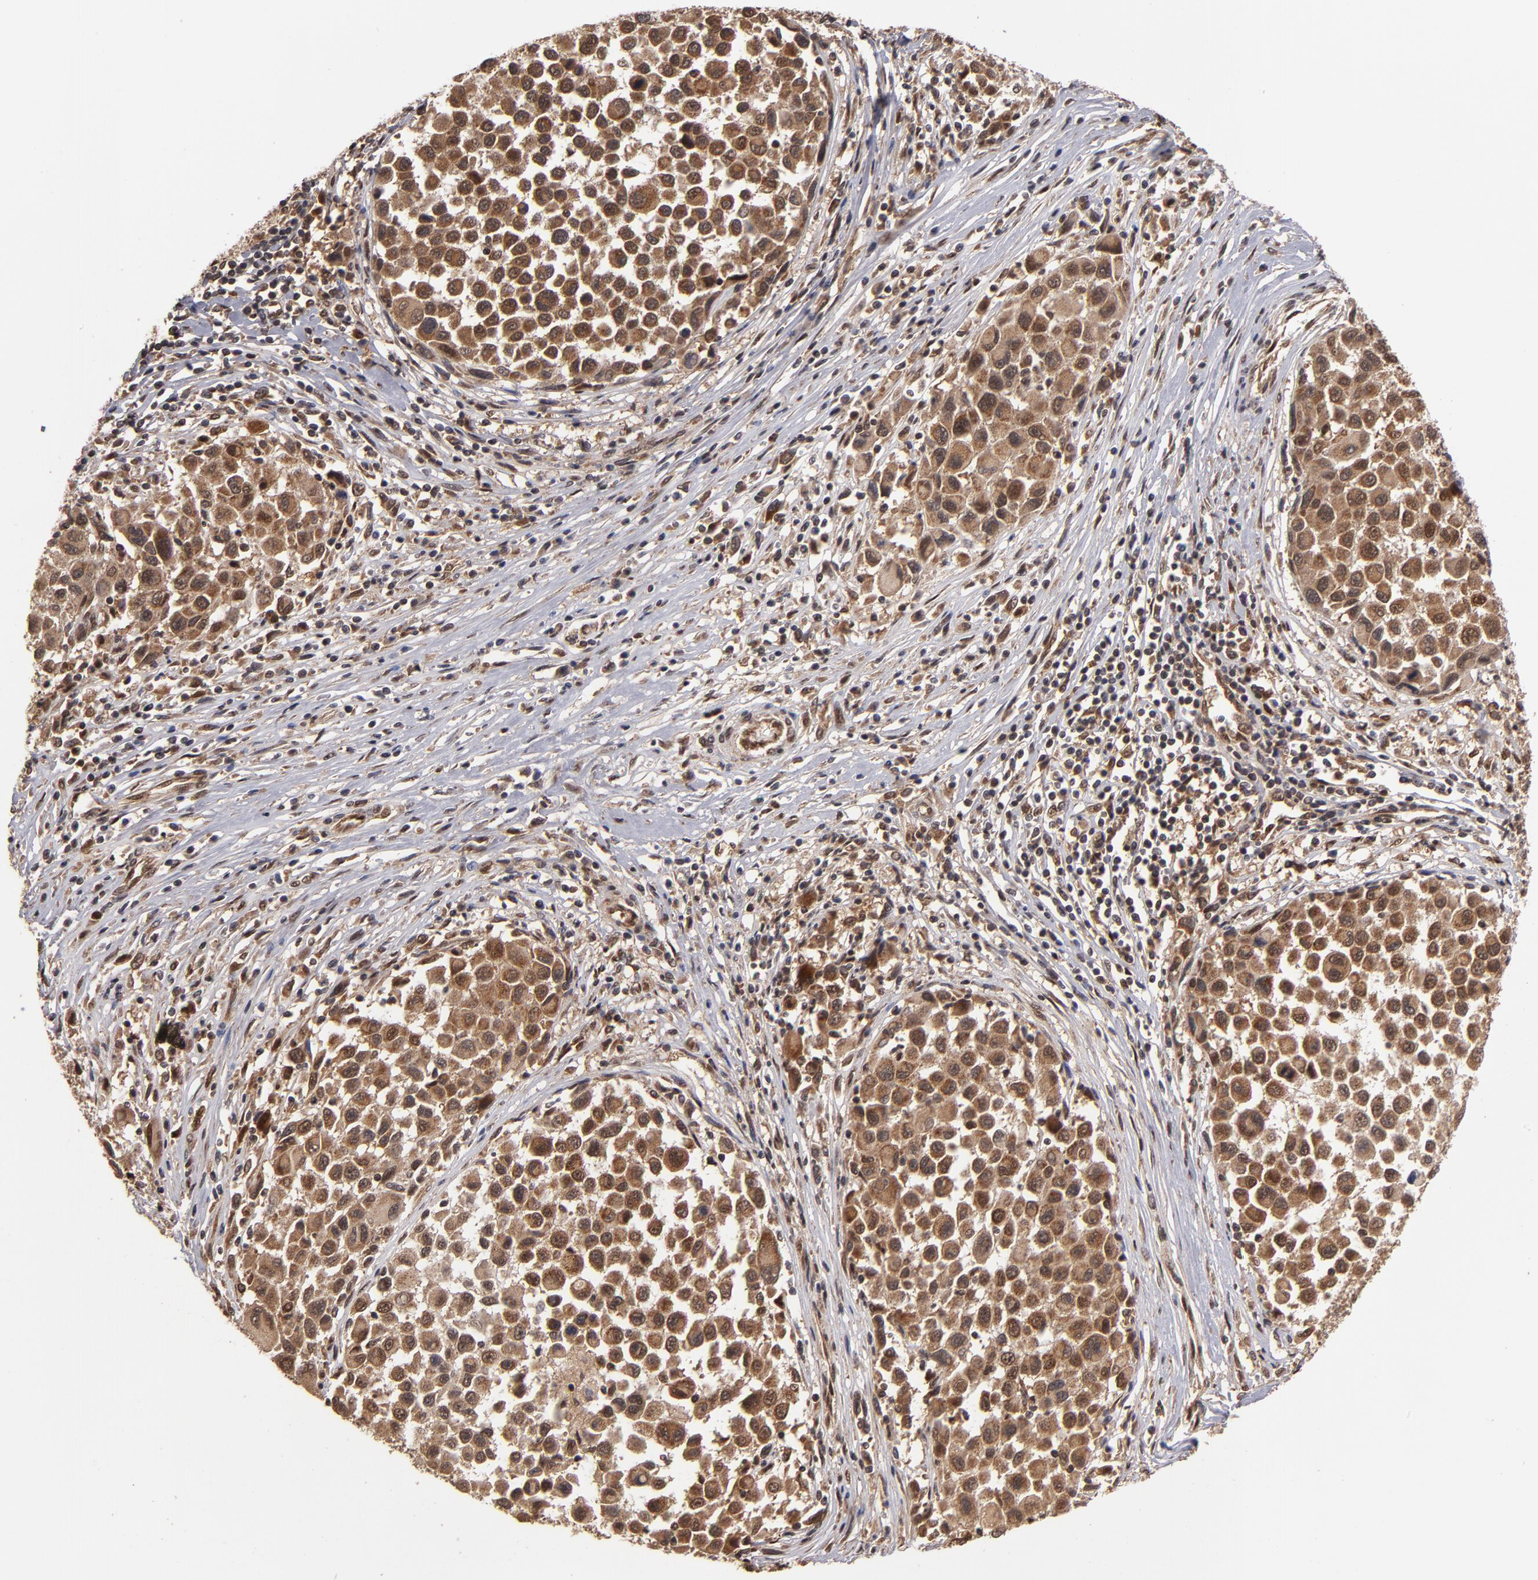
{"staining": {"intensity": "moderate", "quantity": ">75%", "location": "cytoplasmic/membranous,nuclear"}, "tissue": "melanoma", "cell_type": "Tumor cells", "image_type": "cancer", "snomed": [{"axis": "morphology", "description": "Malignant melanoma, Metastatic site"}, {"axis": "topography", "description": "Lymph node"}], "caption": "Malignant melanoma (metastatic site) stained with a brown dye demonstrates moderate cytoplasmic/membranous and nuclear positive staining in about >75% of tumor cells.", "gene": "CUL5", "patient": {"sex": "male", "age": 61}}